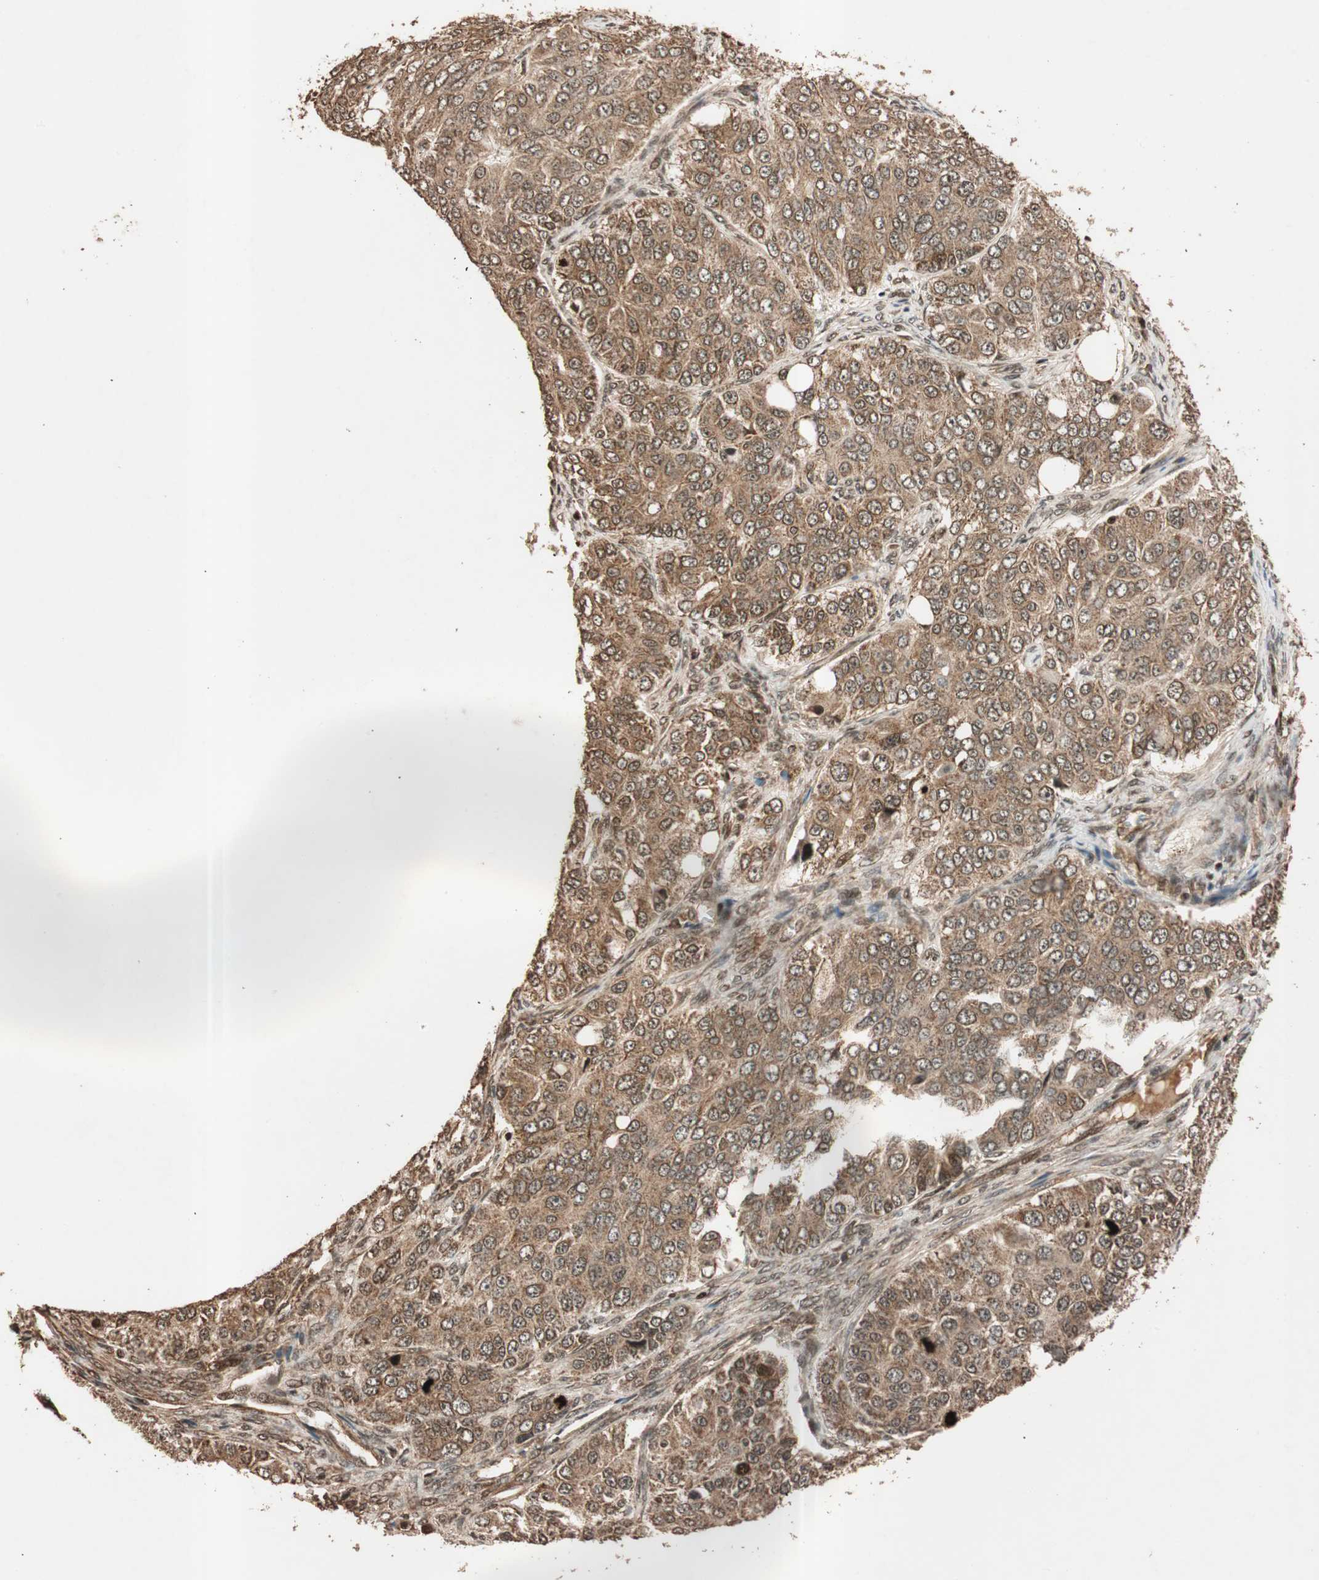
{"staining": {"intensity": "moderate", "quantity": ">75%", "location": "cytoplasmic/membranous"}, "tissue": "ovarian cancer", "cell_type": "Tumor cells", "image_type": "cancer", "snomed": [{"axis": "morphology", "description": "Carcinoma, endometroid"}, {"axis": "topography", "description": "Ovary"}], "caption": "This image displays IHC staining of ovarian endometroid carcinoma, with medium moderate cytoplasmic/membranous positivity in approximately >75% of tumor cells.", "gene": "ALKBH5", "patient": {"sex": "female", "age": 51}}